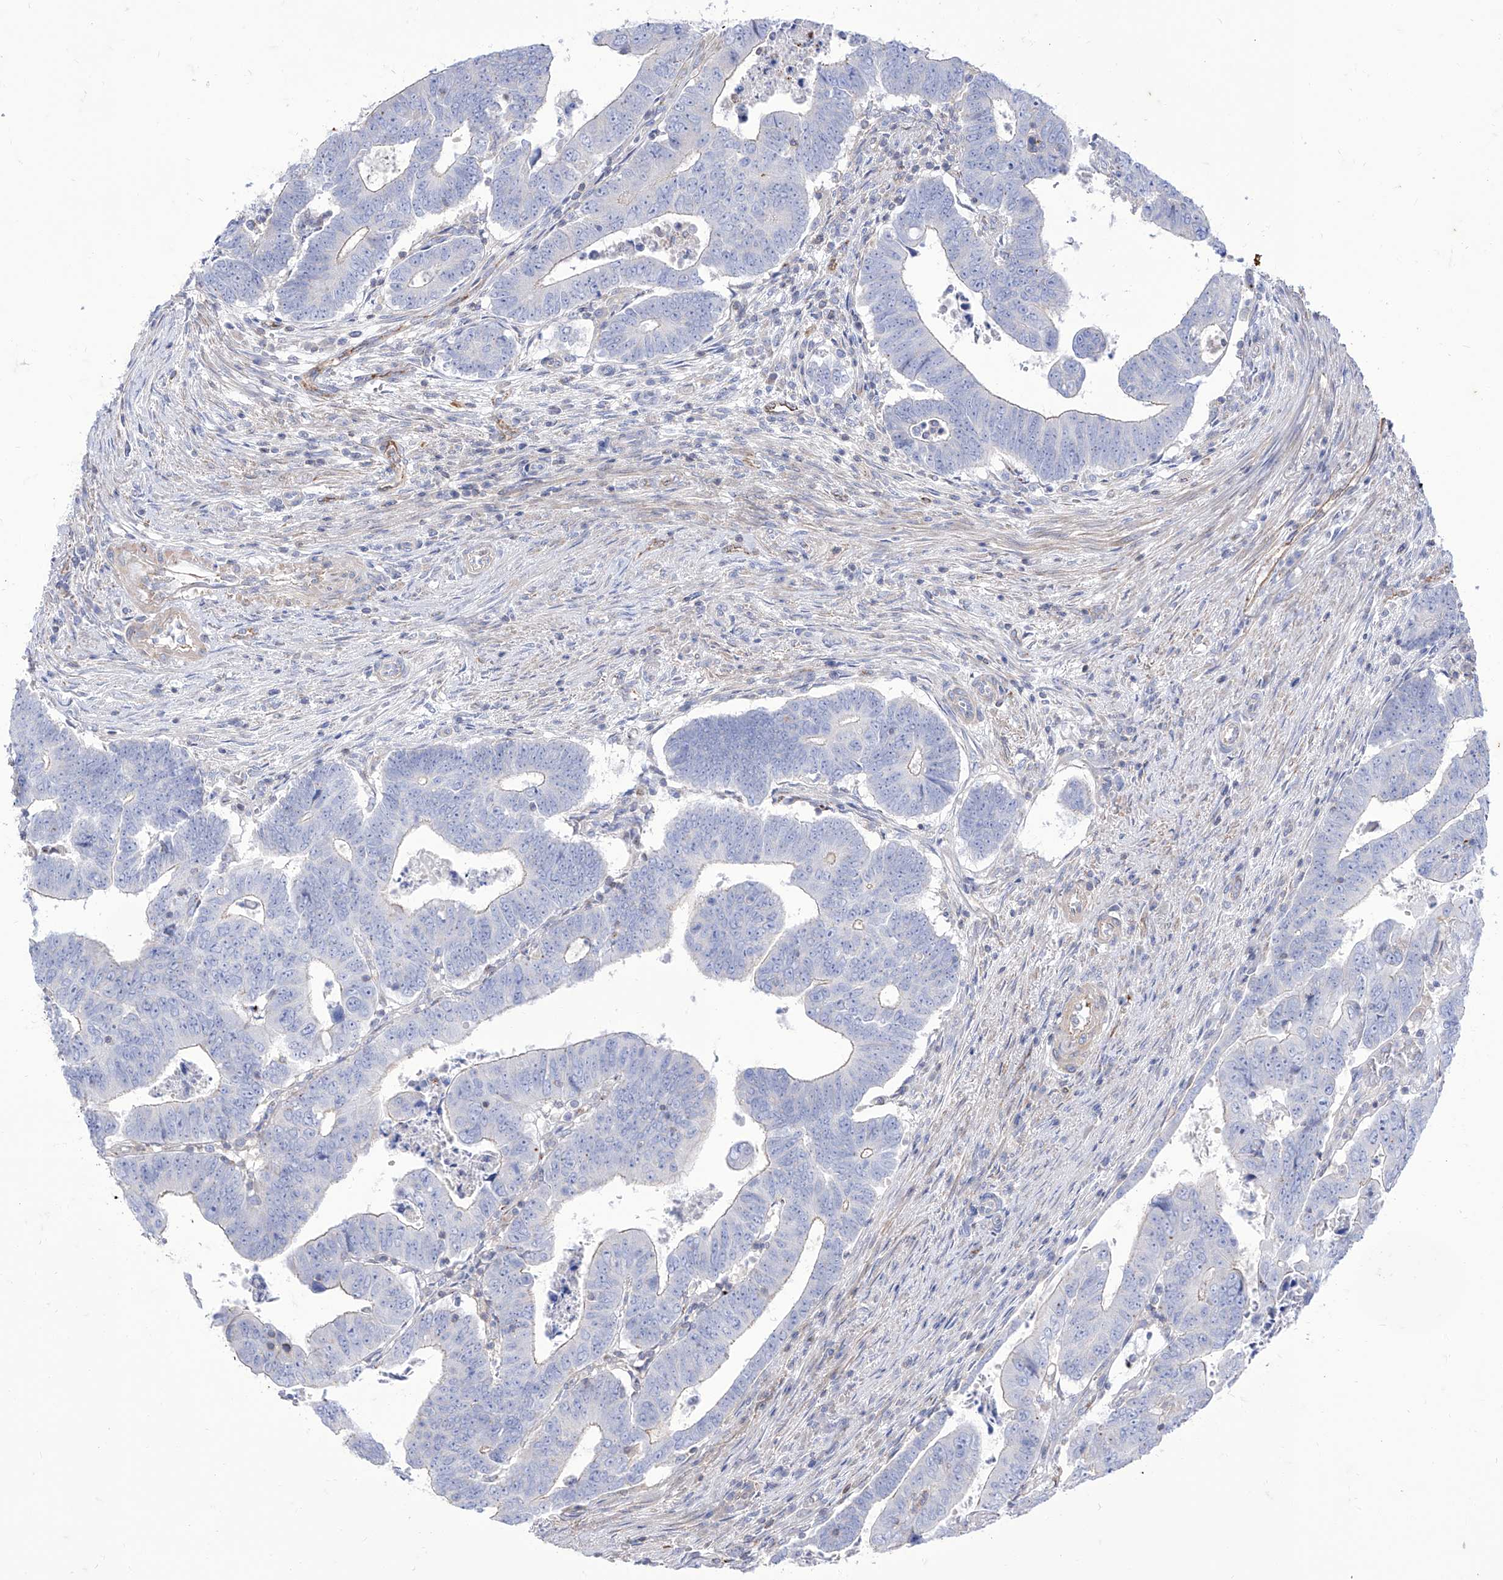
{"staining": {"intensity": "negative", "quantity": "none", "location": "none"}, "tissue": "colorectal cancer", "cell_type": "Tumor cells", "image_type": "cancer", "snomed": [{"axis": "morphology", "description": "Normal tissue, NOS"}, {"axis": "morphology", "description": "Adenocarcinoma, NOS"}, {"axis": "topography", "description": "Rectum"}], "caption": "An immunohistochemistry (IHC) histopathology image of adenocarcinoma (colorectal) is shown. There is no staining in tumor cells of adenocarcinoma (colorectal).", "gene": "C1orf74", "patient": {"sex": "female", "age": 65}}